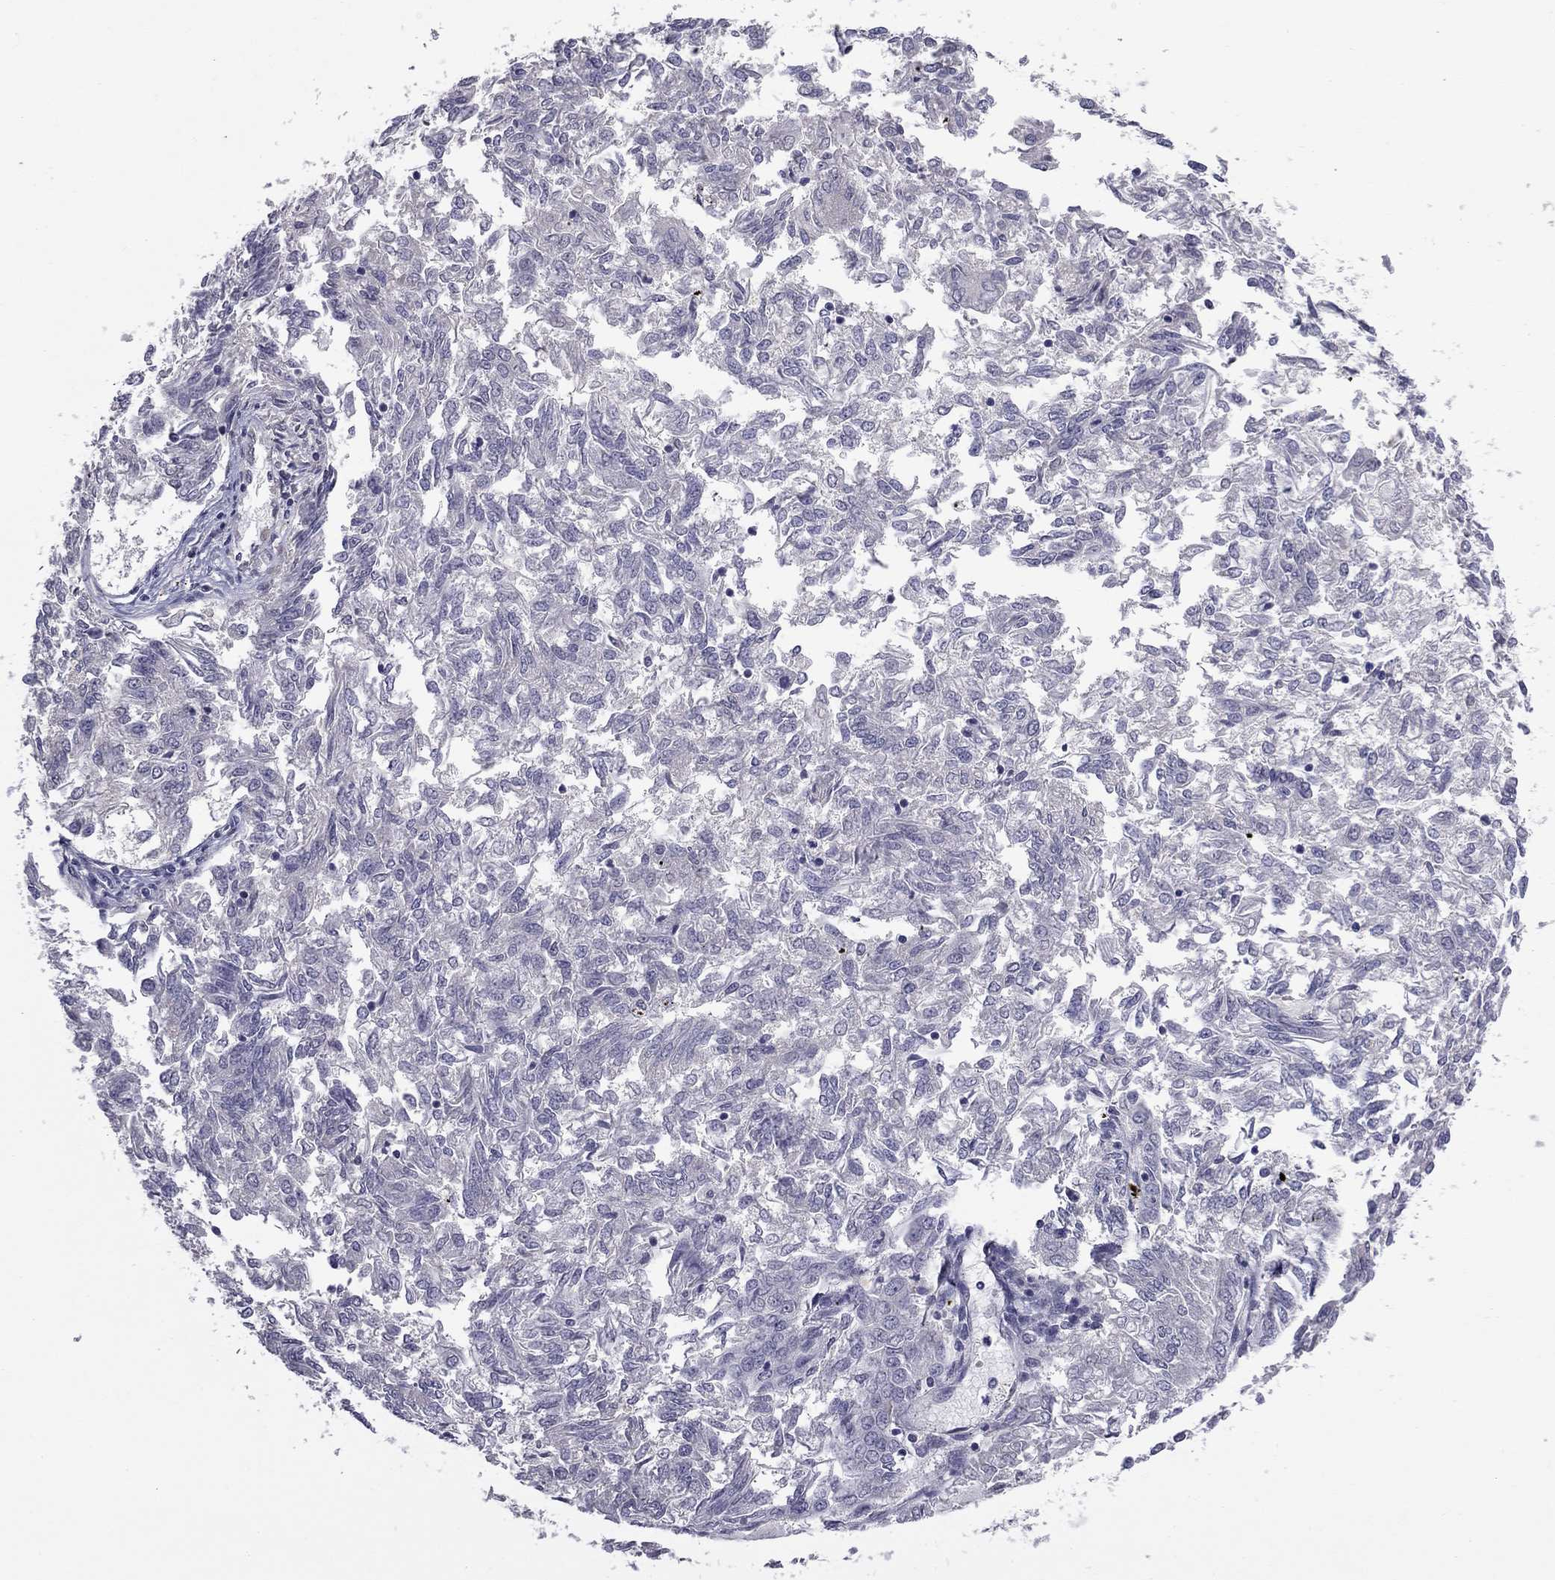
{"staining": {"intensity": "negative", "quantity": "none", "location": "none"}, "tissue": "endometrial cancer", "cell_type": "Tumor cells", "image_type": "cancer", "snomed": [{"axis": "morphology", "description": "Adenocarcinoma, NOS"}, {"axis": "topography", "description": "Endometrium"}], "caption": "Immunohistochemistry histopathology image of neoplastic tissue: human endometrial cancer (adenocarcinoma) stained with DAB shows no significant protein positivity in tumor cells. The staining is performed using DAB brown chromogen with nuclei counter-stained in using hematoxylin.", "gene": "PRRT2", "patient": {"sex": "female", "age": 58}}